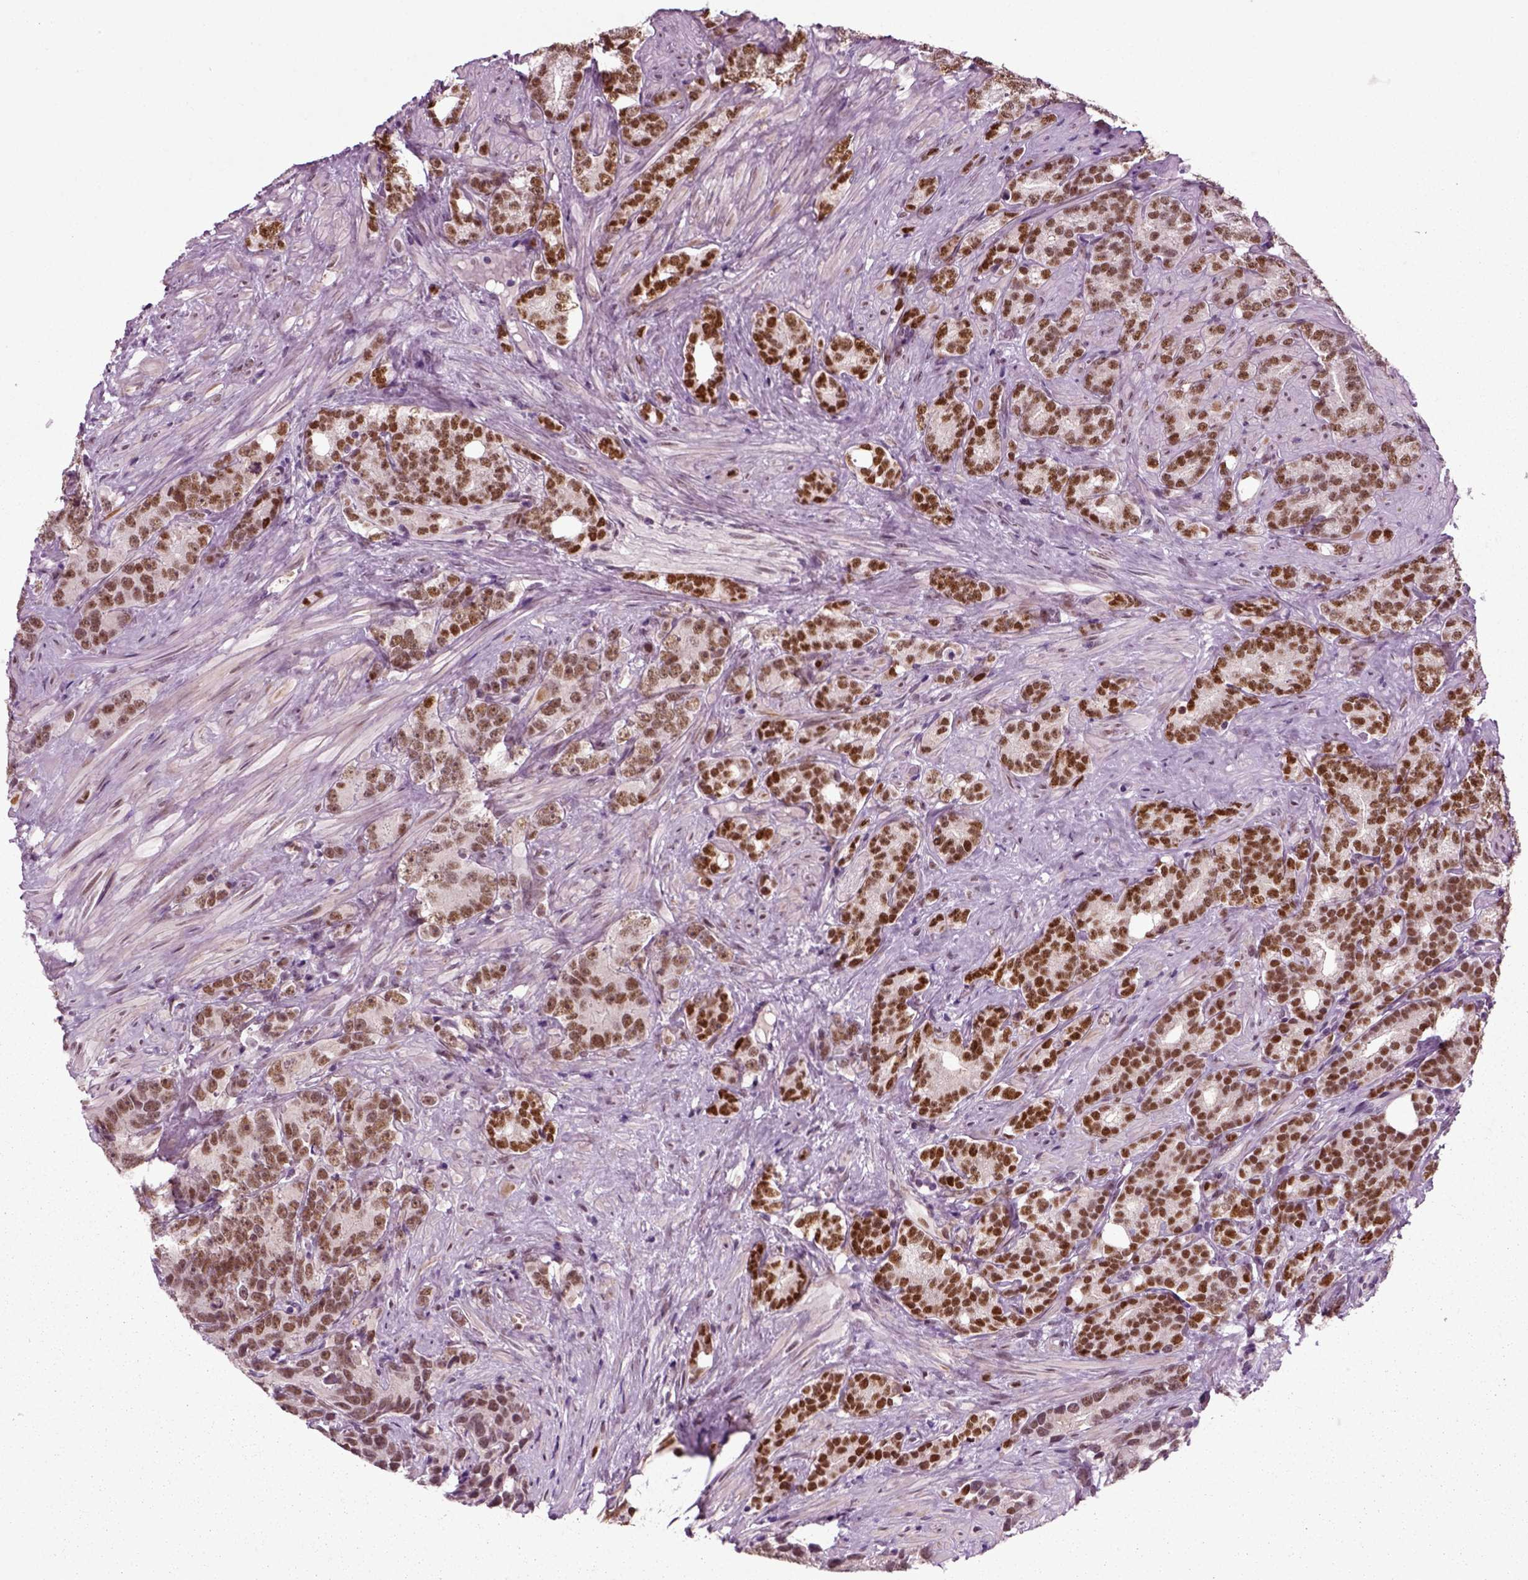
{"staining": {"intensity": "strong", "quantity": ">75%", "location": "nuclear"}, "tissue": "prostate cancer", "cell_type": "Tumor cells", "image_type": "cancer", "snomed": [{"axis": "morphology", "description": "Adenocarcinoma, High grade"}, {"axis": "topography", "description": "Prostate"}], "caption": "Protein staining by immunohistochemistry (IHC) reveals strong nuclear positivity in about >75% of tumor cells in prostate cancer. The staining is performed using DAB (3,3'-diaminobenzidine) brown chromogen to label protein expression. The nuclei are counter-stained blue using hematoxylin.", "gene": "RCOR3", "patient": {"sex": "male", "age": 90}}